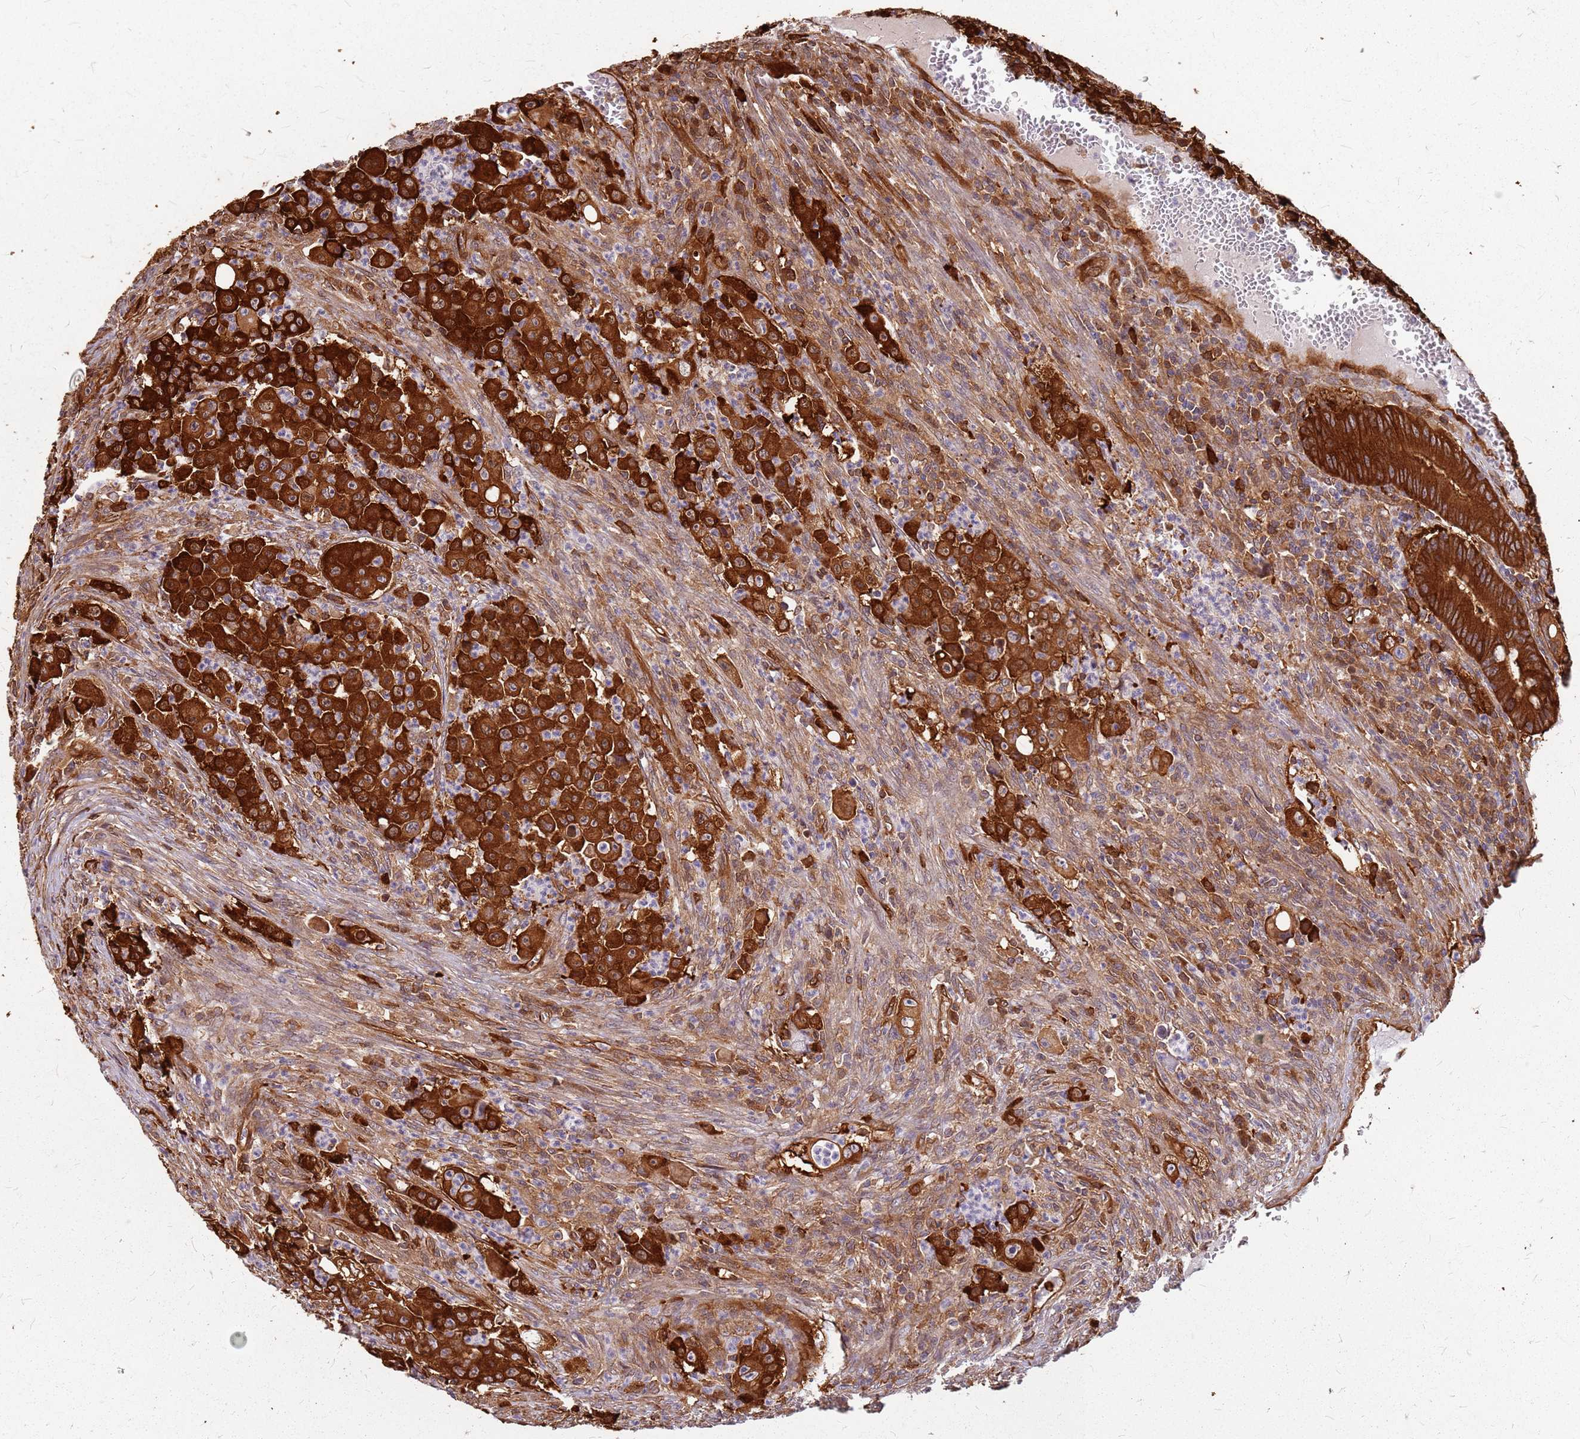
{"staining": {"intensity": "strong", "quantity": ">75%", "location": "cytoplasmic/membranous"}, "tissue": "colorectal cancer", "cell_type": "Tumor cells", "image_type": "cancer", "snomed": [{"axis": "morphology", "description": "Adenocarcinoma, NOS"}, {"axis": "topography", "description": "Colon"}], "caption": "The micrograph shows immunohistochemical staining of colorectal cancer. There is strong cytoplasmic/membranous positivity is seen in approximately >75% of tumor cells. Nuclei are stained in blue.", "gene": "HDX", "patient": {"sex": "male", "age": 51}}